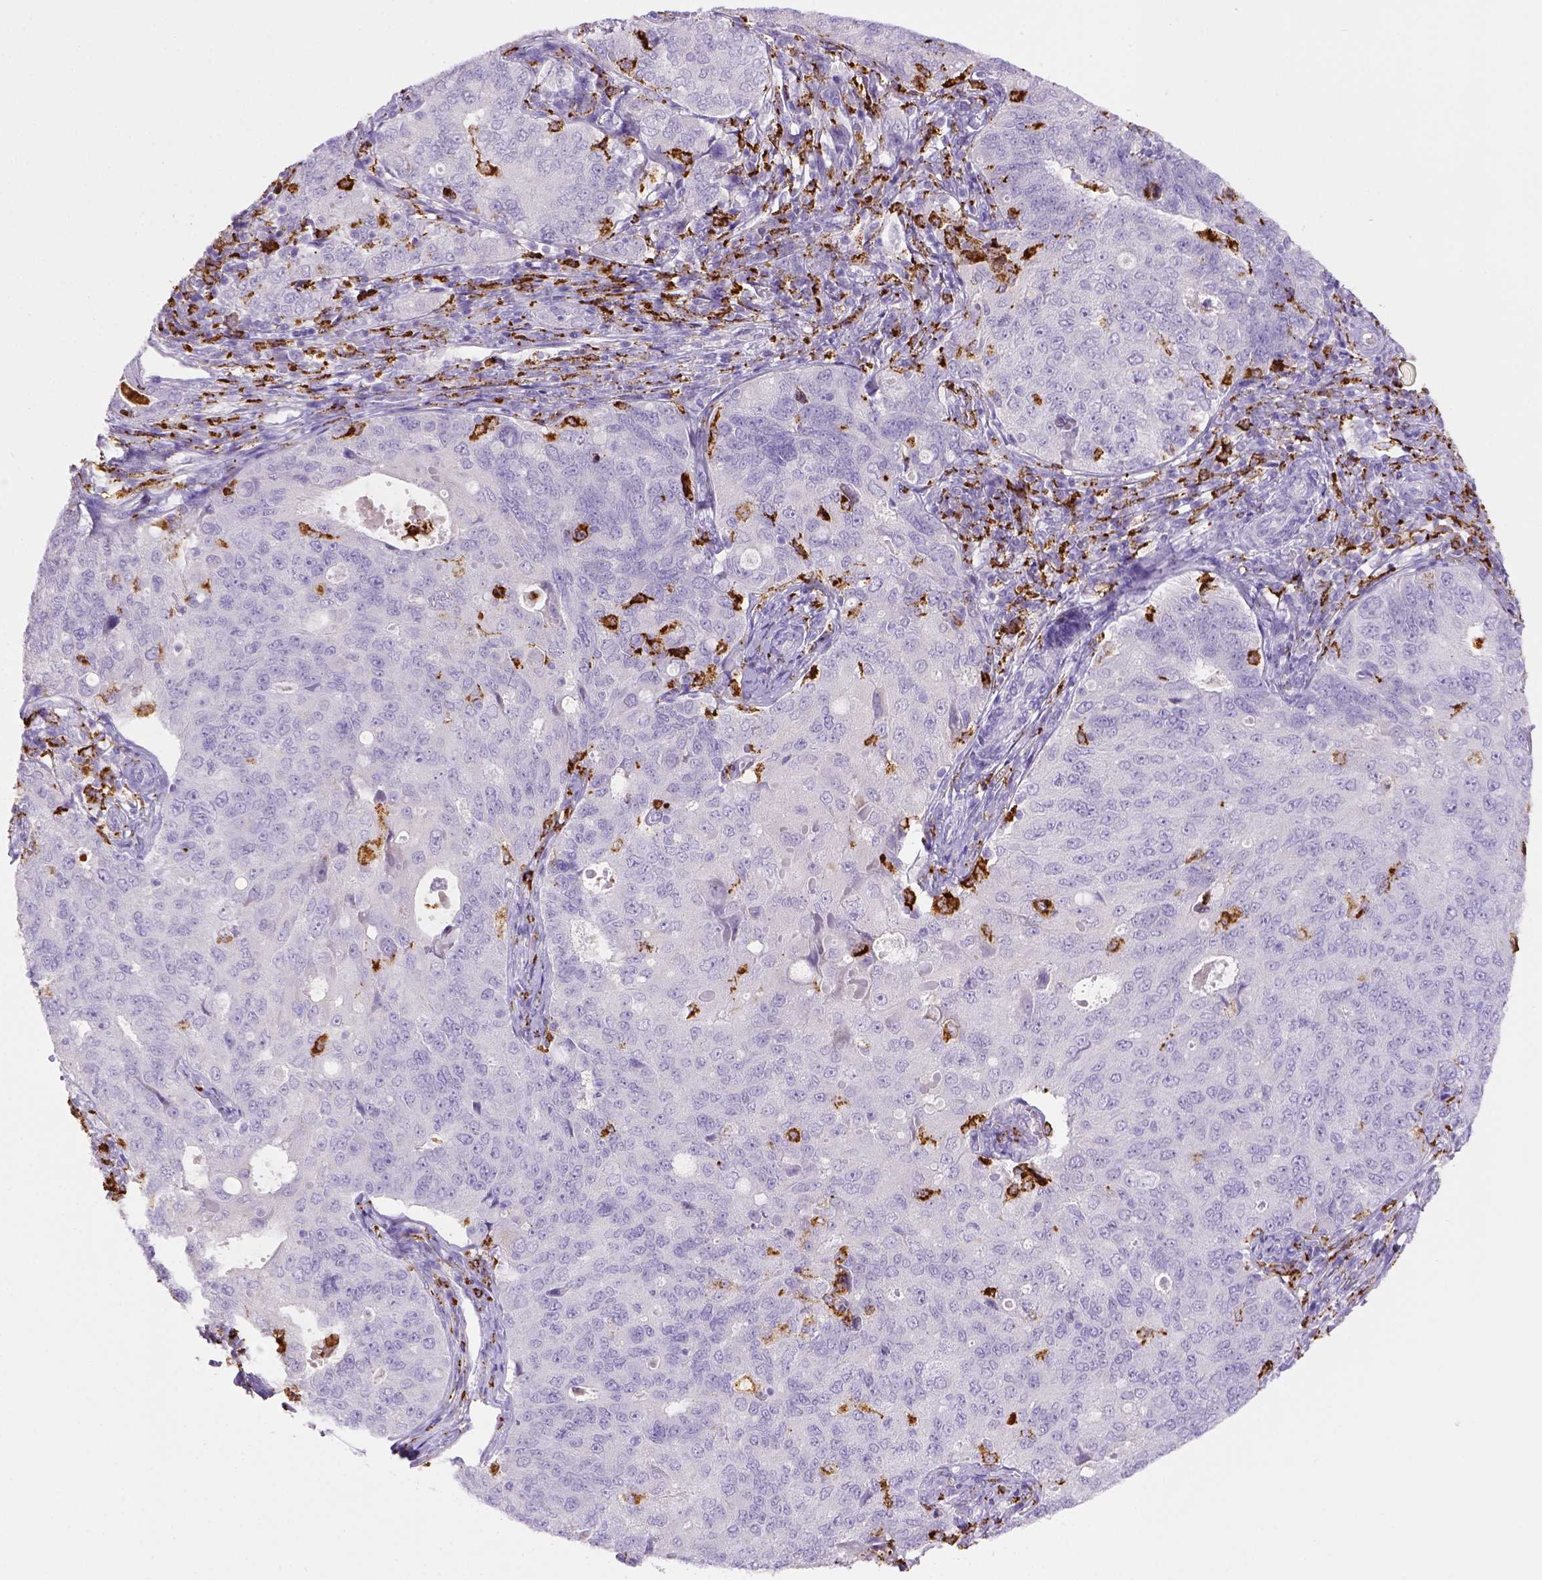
{"staining": {"intensity": "negative", "quantity": "none", "location": "none"}, "tissue": "endometrial cancer", "cell_type": "Tumor cells", "image_type": "cancer", "snomed": [{"axis": "morphology", "description": "Adenocarcinoma, NOS"}, {"axis": "topography", "description": "Endometrium"}], "caption": "Protein analysis of endometrial adenocarcinoma reveals no significant staining in tumor cells.", "gene": "CD68", "patient": {"sex": "female", "age": 43}}